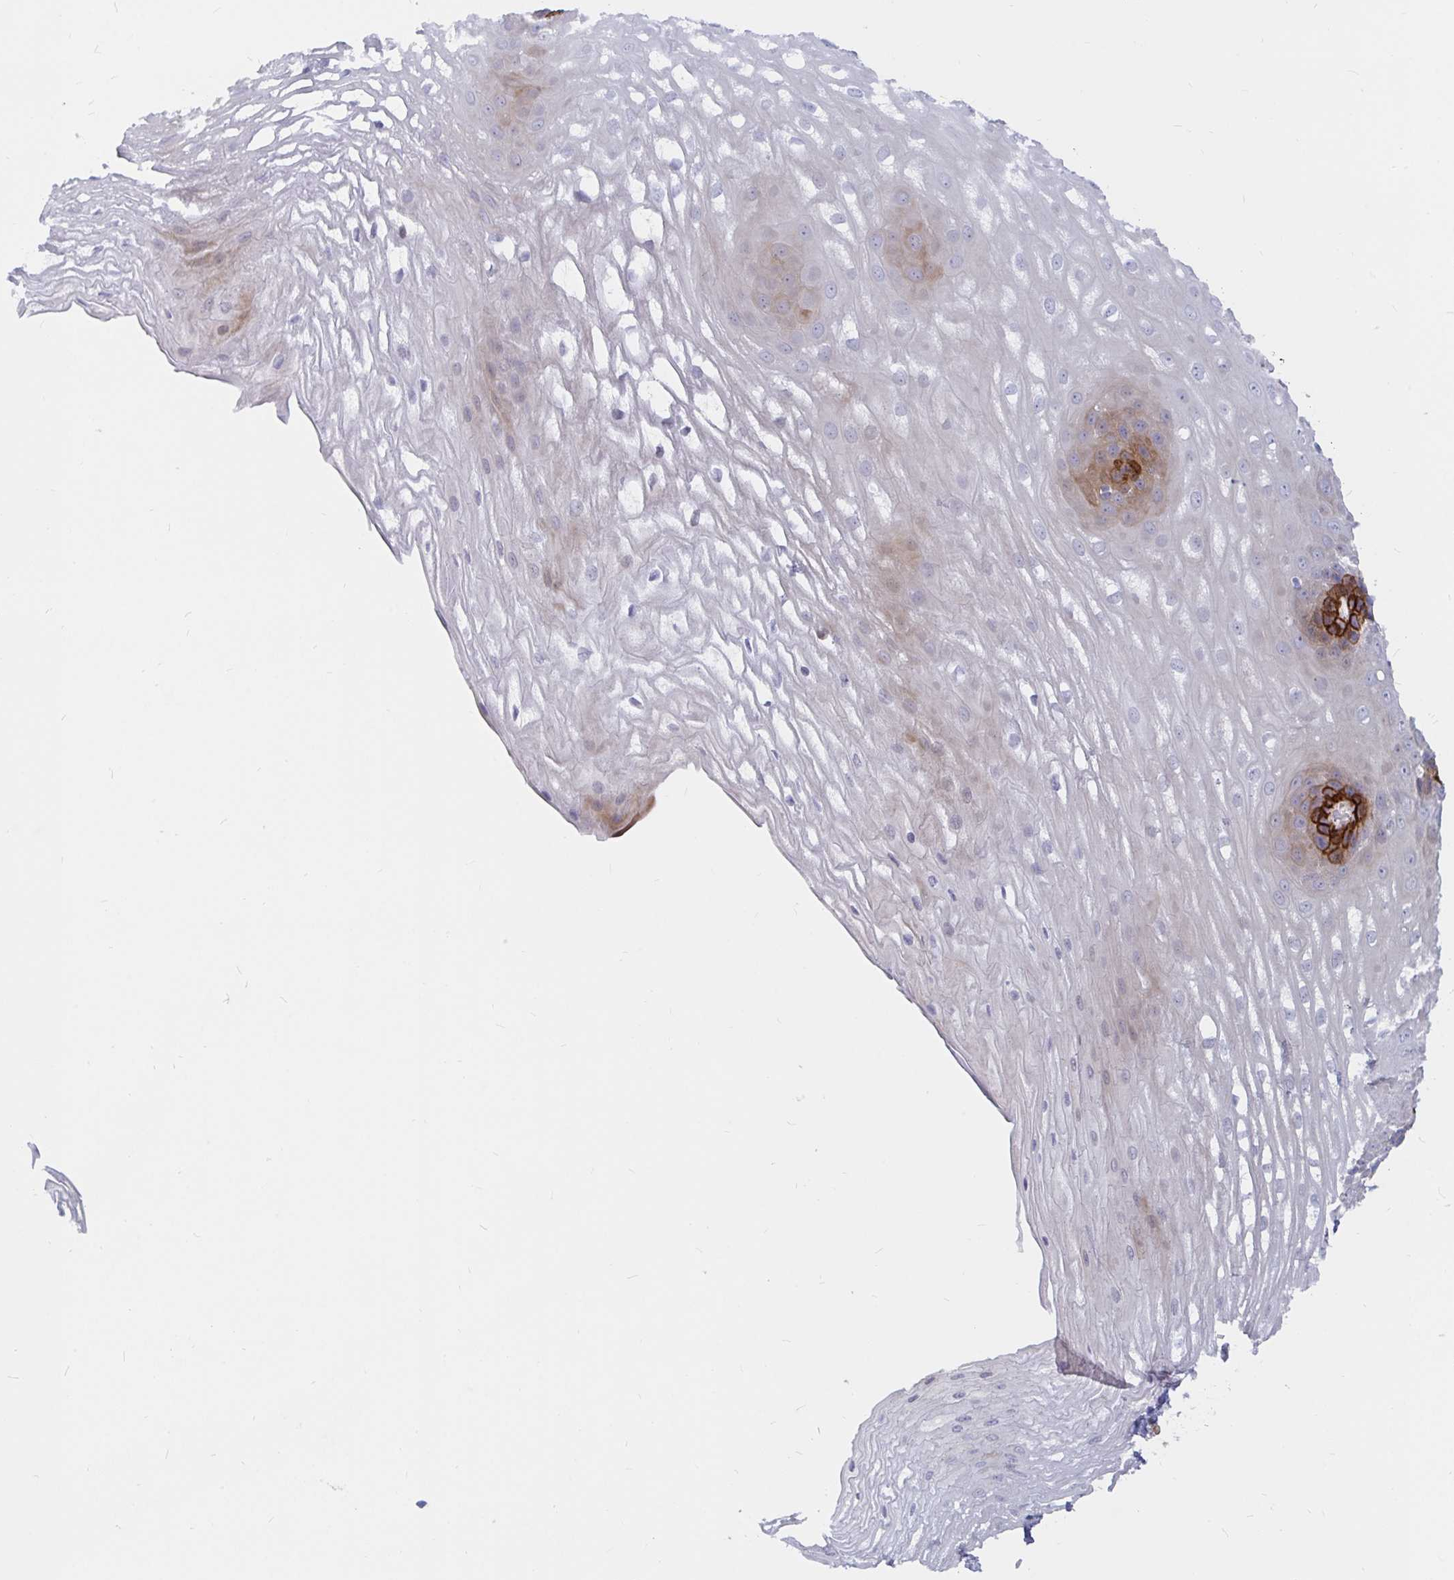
{"staining": {"intensity": "strong", "quantity": "<25%", "location": "cytoplasmic/membranous"}, "tissue": "esophagus", "cell_type": "Squamous epithelial cells", "image_type": "normal", "snomed": [{"axis": "morphology", "description": "Normal tissue, NOS"}, {"axis": "topography", "description": "Esophagus"}], "caption": "Immunohistochemical staining of unremarkable human esophagus shows <25% levels of strong cytoplasmic/membranous protein expression in about <25% of squamous epithelial cells.", "gene": "KCTD19", "patient": {"sex": "male", "age": 62}}